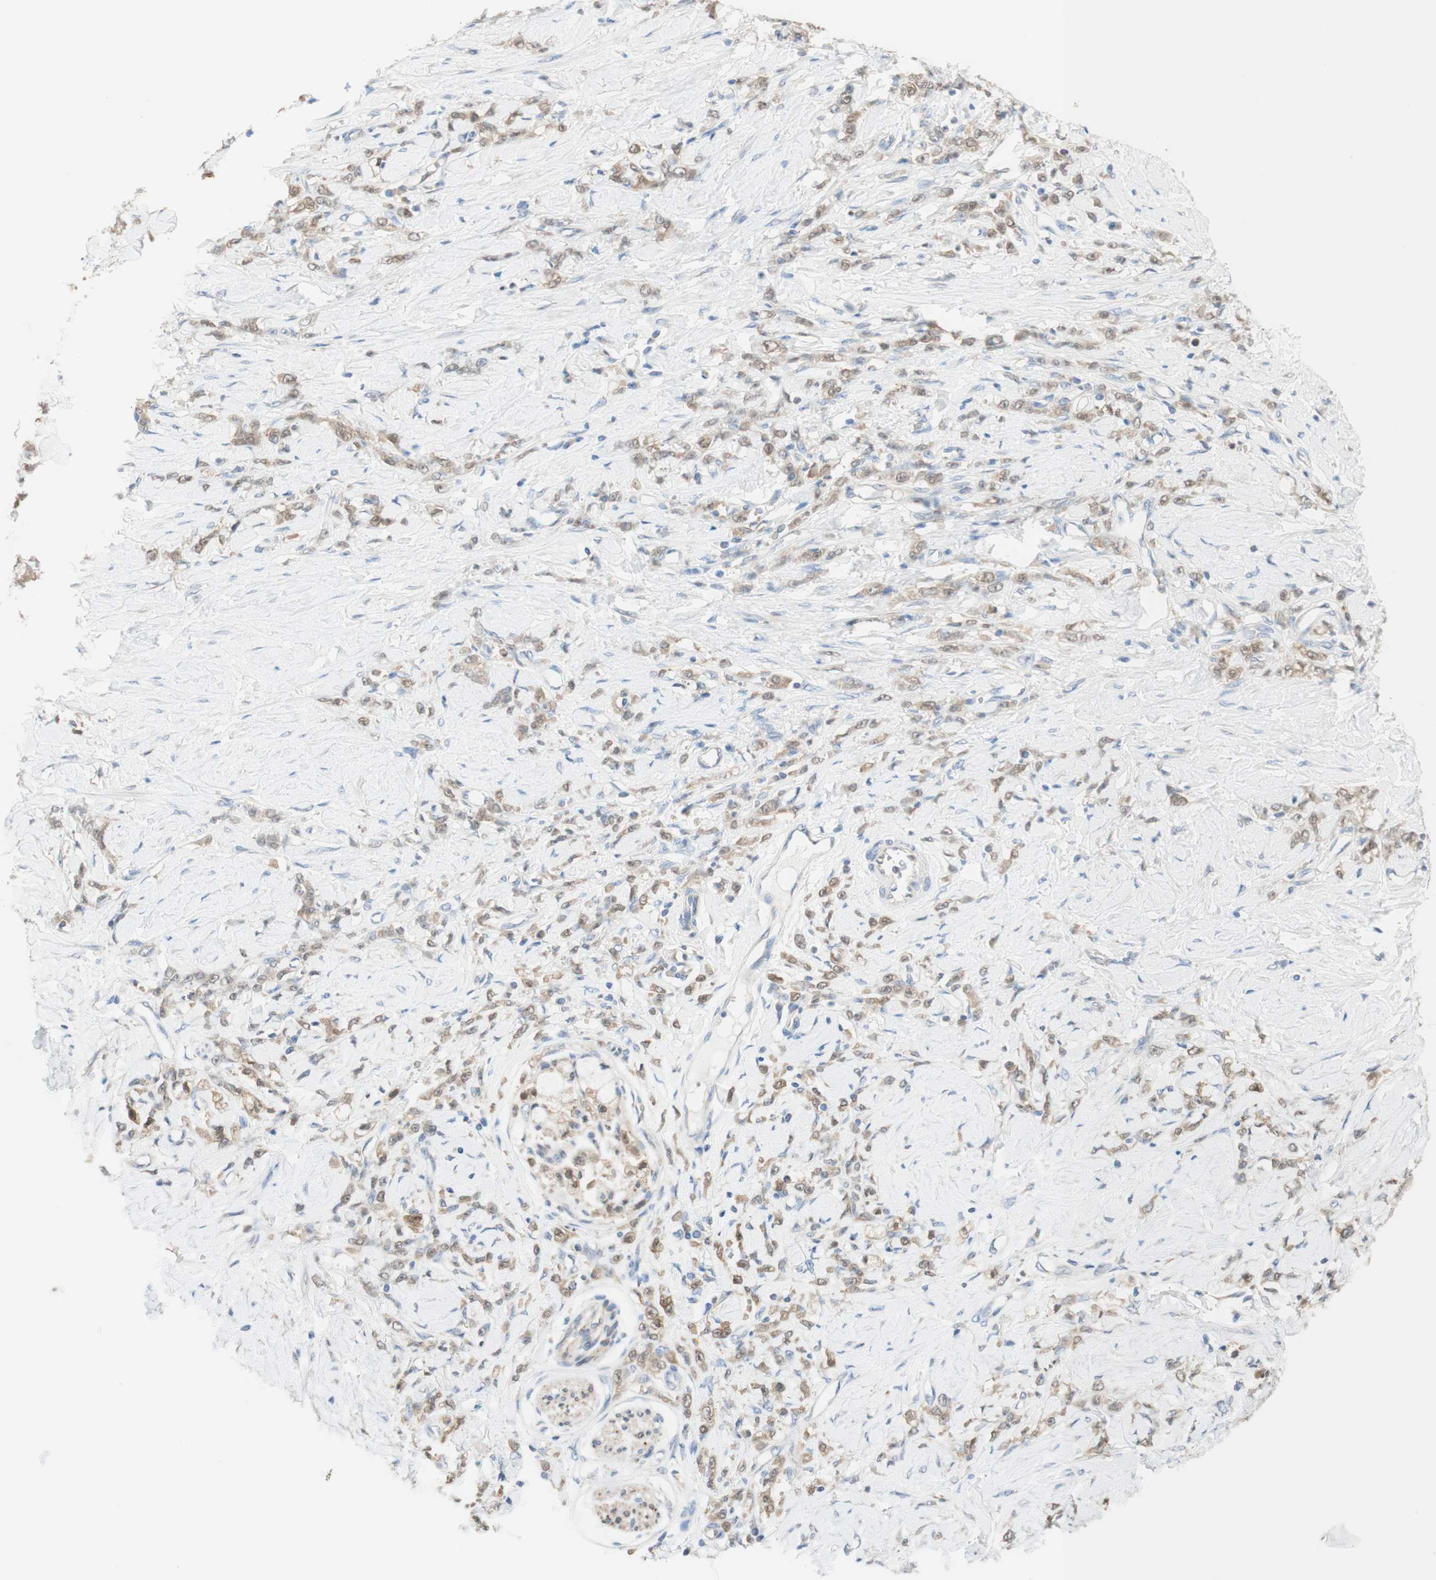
{"staining": {"intensity": "weak", "quantity": "25%-75%", "location": "cytoplasmic/membranous"}, "tissue": "stomach cancer", "cell_type": "Tumor cells", "image_type": "cancer", "snomed": [{"axis": "morphology", "description": "Adenocarcinoma, NOS"}, {"axis": "topography", "description": "Stomach"}], "caption": "Brown immunohistochemical staining in stomach cancer demonstrates weak cytoplasmic/membranous expression in approximately 25%-75% of tumor cells. The protein of interest is stained brown, and the nuclei are stained in blue (DAB IHC with brightfield microscopy, high magnification).", "gene": "COMT", "patient": {"sex": "male", "age": 82}}